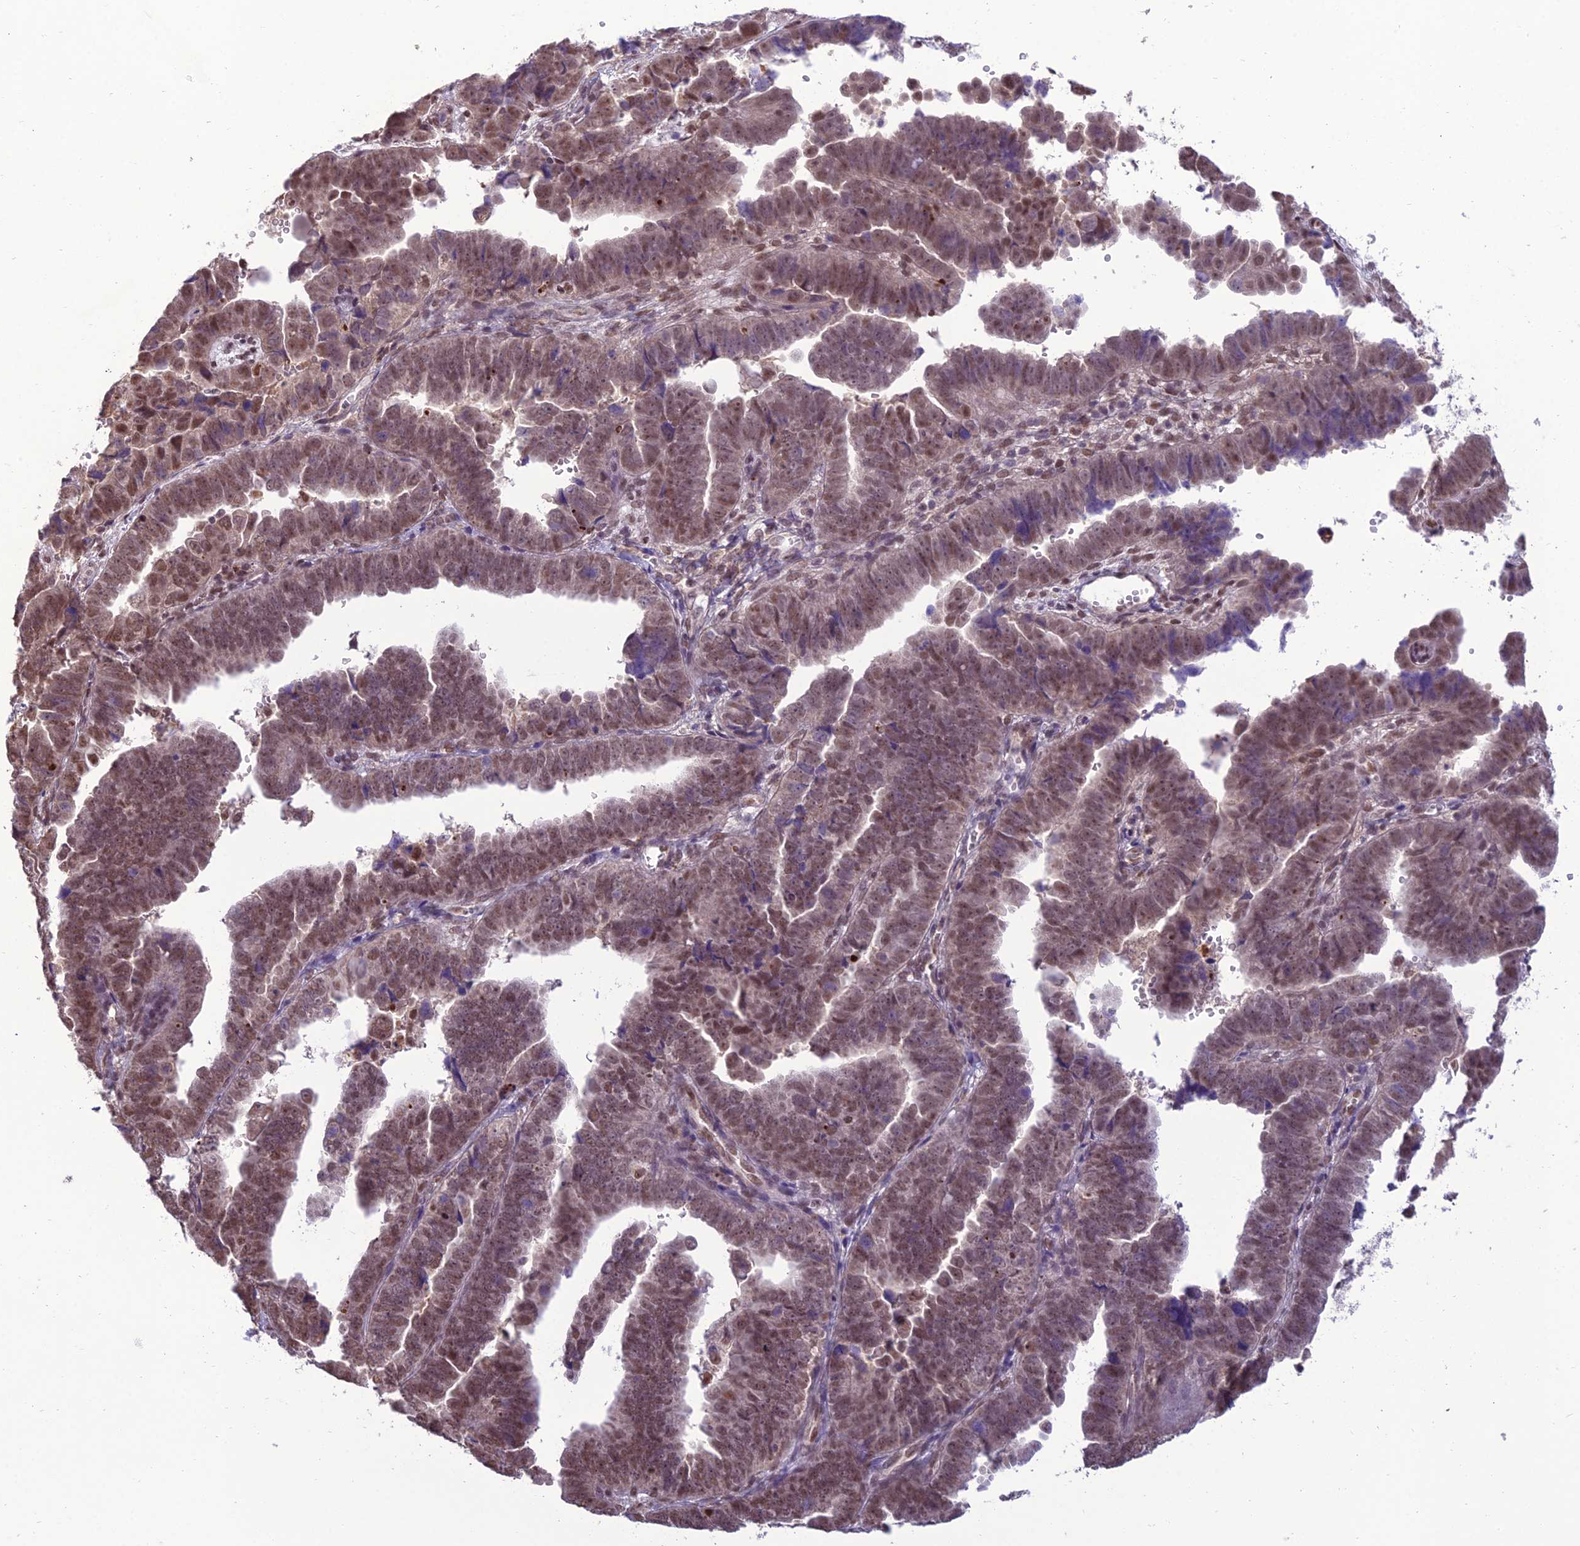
{"staining": {"intensity": "moderate", "quantity": ">75%", "location": "nuclear"}, "tissue": "endometrial cancer", "cell_type": "Tumor cells", "image_type": "cancer", "snomed": [{"axis": "morphology", "description": "Adenocarcinoma, NOS"}, {"axis": "topography", "description": "Endometrium"}], "caption": "Approximately >75% of tumor cells in endometrial adenocarcinoma demonstrate moderate nuclear protein staining as visualized by brown immunohistochemical staining.", "gene": "RANBP3", "patient": {"sex": "female", "age": 75}}